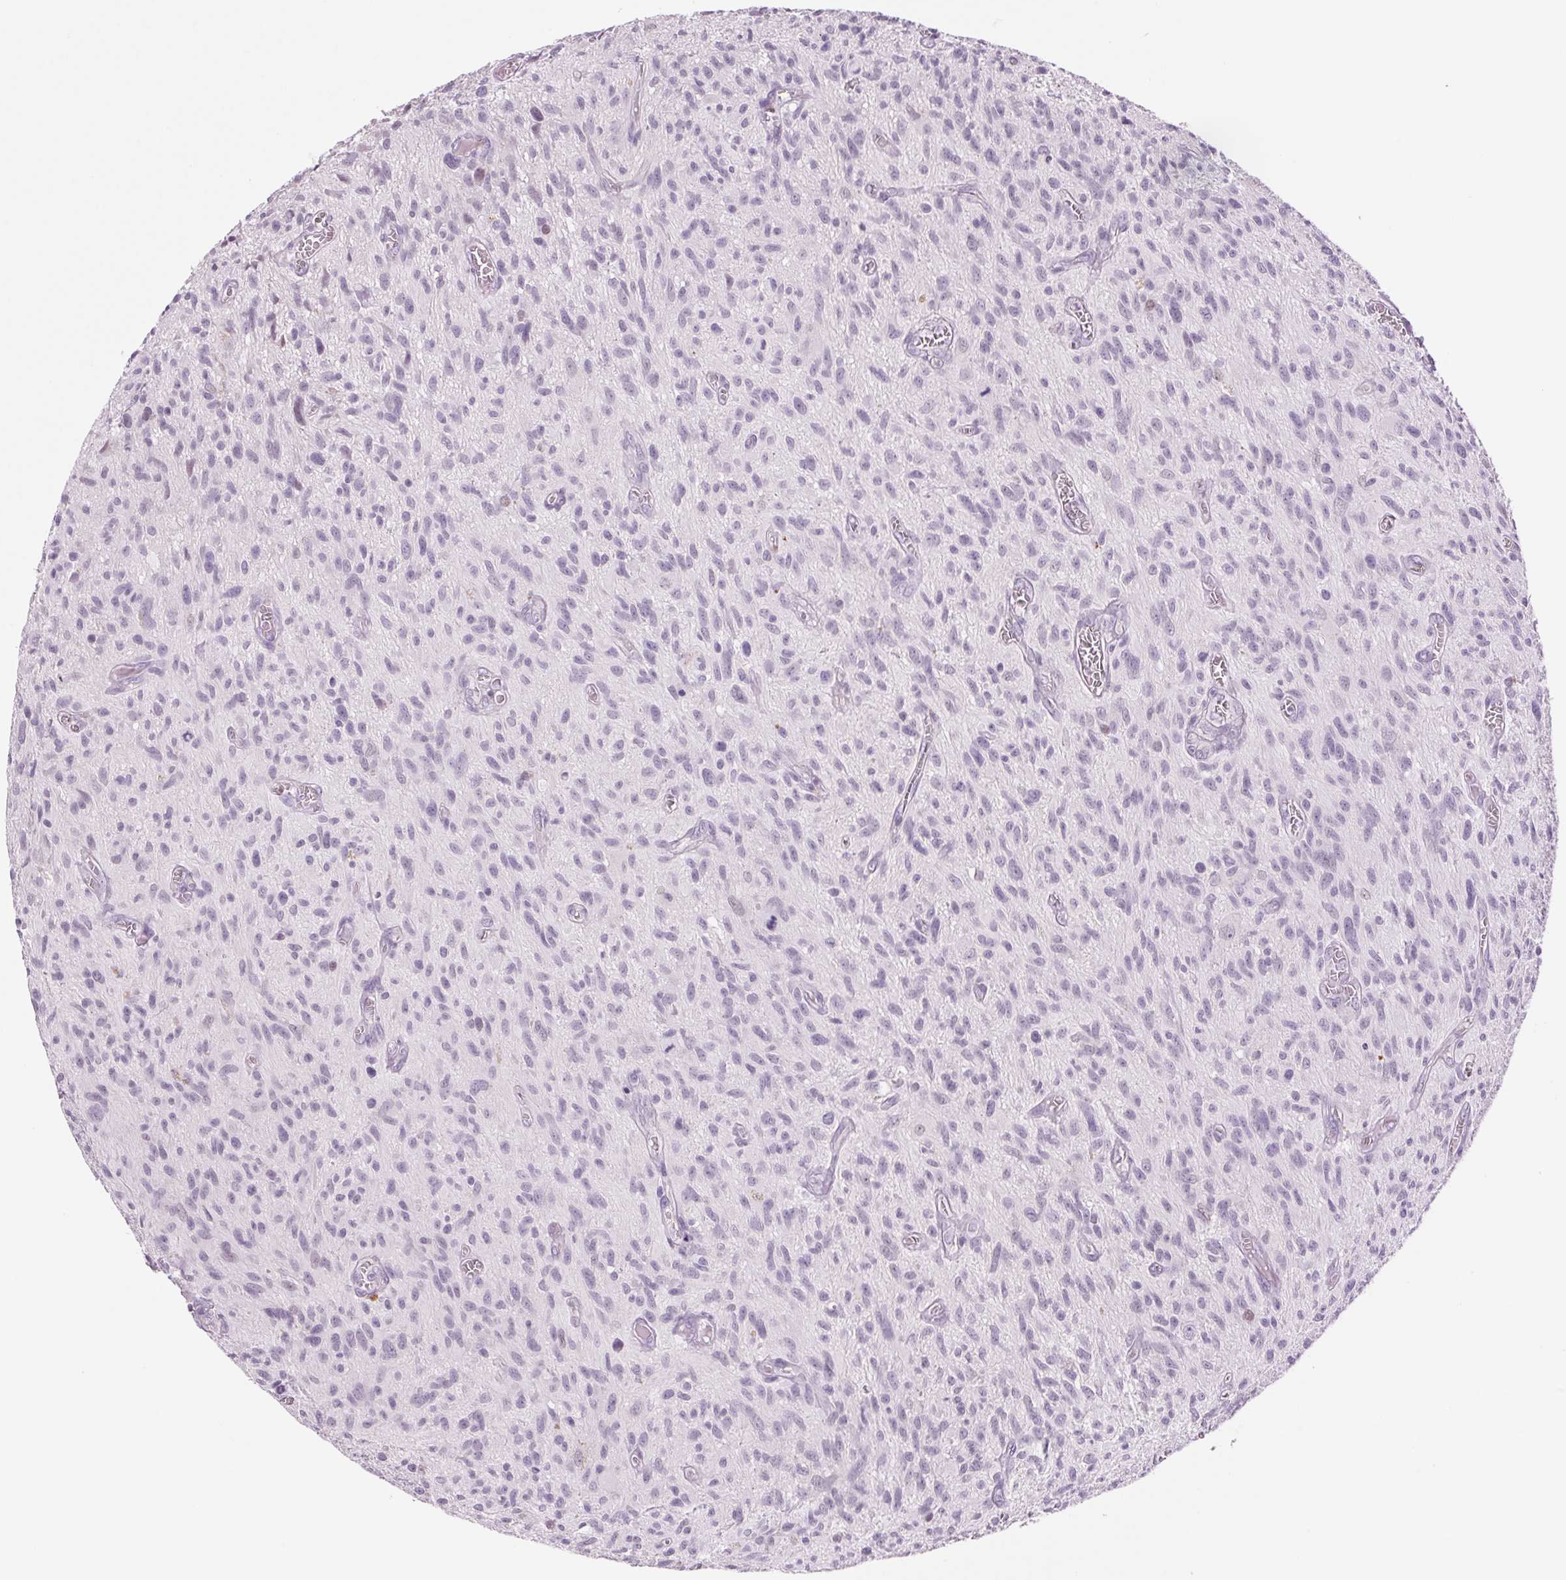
{"staining": {"intensity": "negative", "quantity": "none", "location": "none"}, "tissue": "glioma", "cell_type": "Tumor cells", "image_type": "cancer", "snomed": [{"axis": "morphology", "description": "Glioma, malignant, High grade"}, {"axis": "topography", "description": "Brain"}], "caption": "DAB immunohistochemical staining of human glioma reveals no significant expression in tumor cells.", "gene": "MPO", "patient": {"sex": "male", "age": 75}}